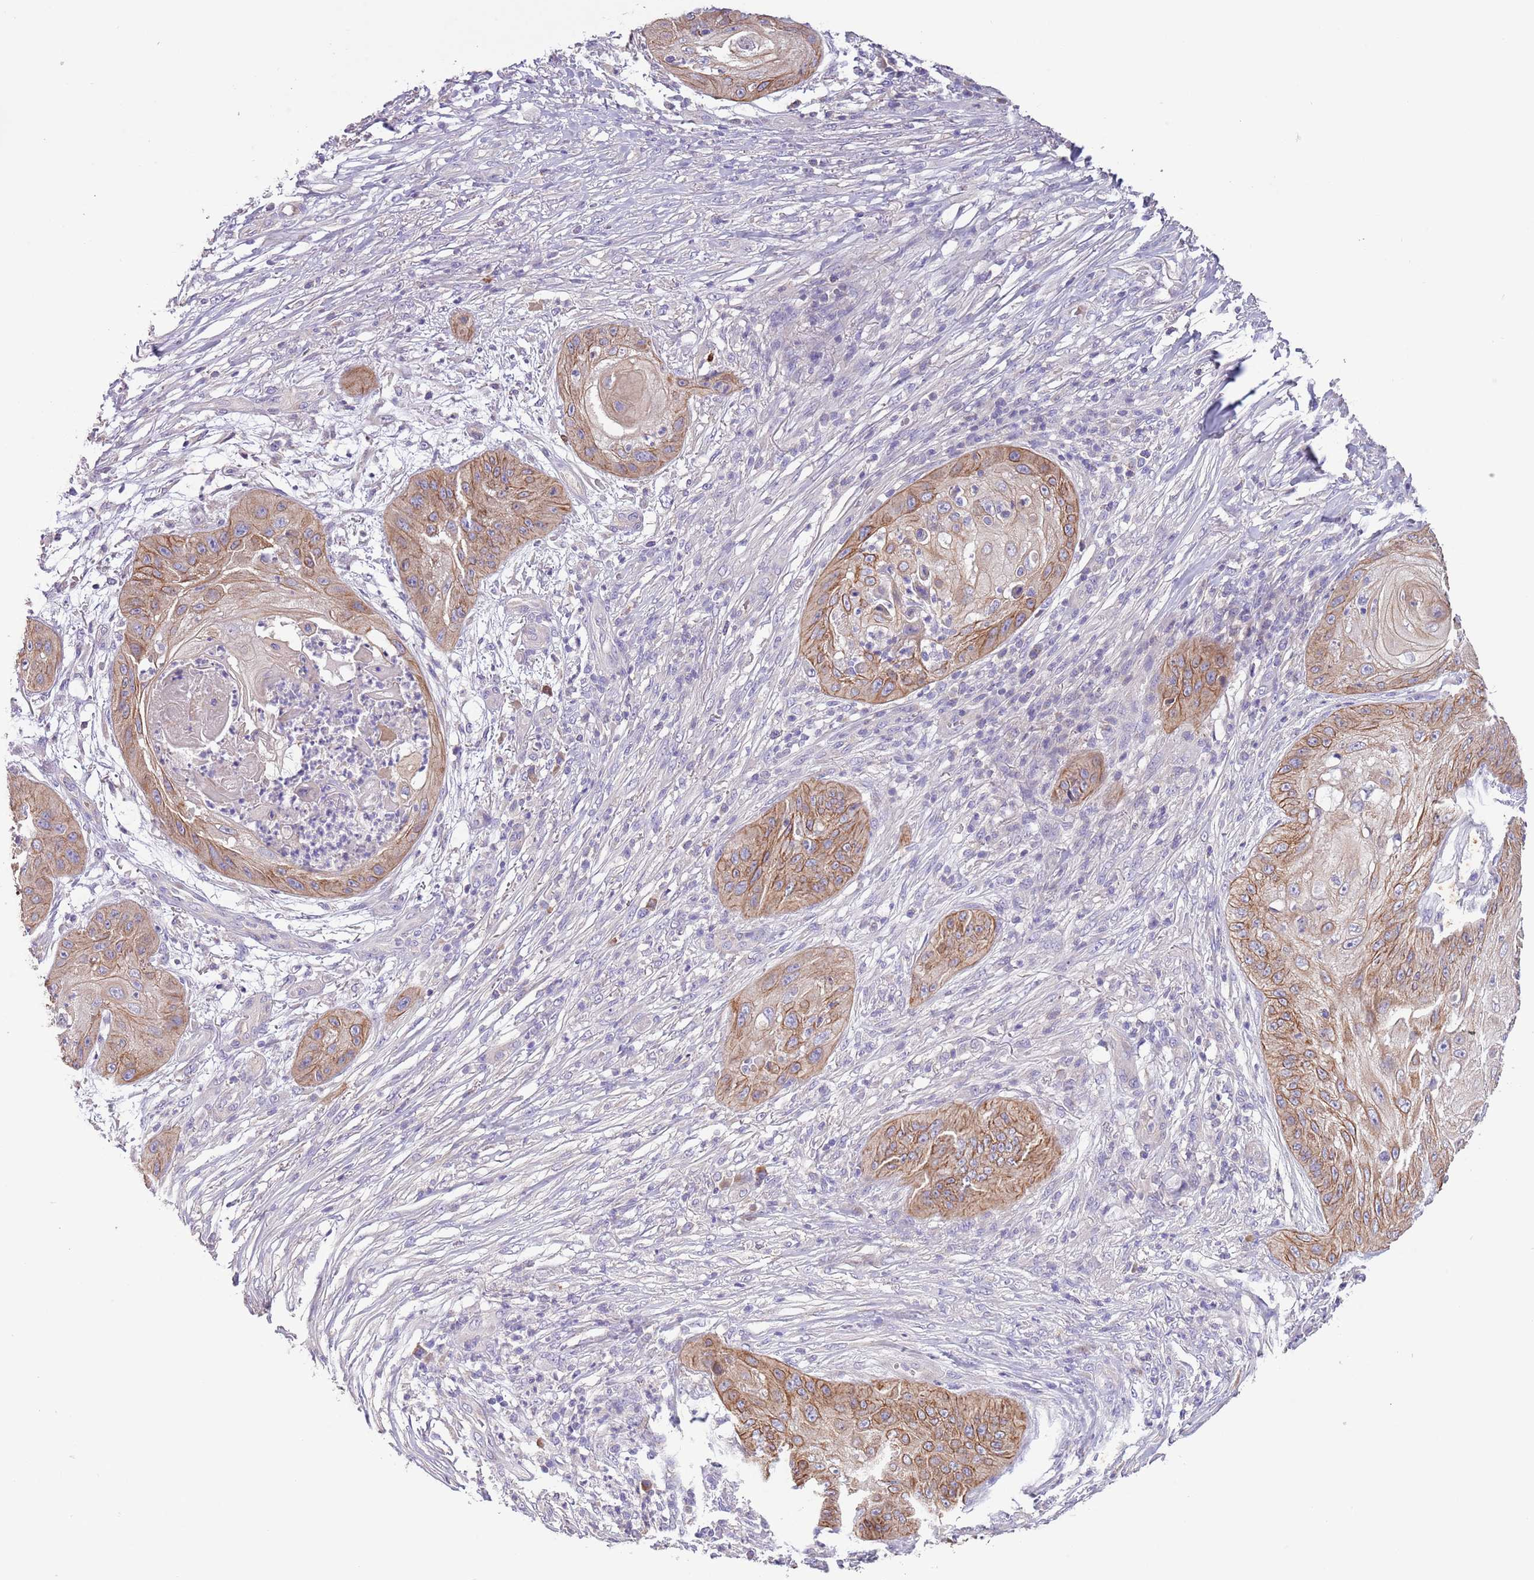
{"staining": {"intensity": "moderate", "quantity": "25%-75%", "location": "cytoplasmic/membranous"}, "tissue": "skin cancer", "cell_type": "Tumor cells", "image_type": "cancer", "snomed": [{"axis": "morphology", "description": "Squamous cell carcinoma, NOS"}, {"axis": "topography", "description": "Skin"}], "caption": "Immunohistochemical staining of skin squamous cell carcinoma shows moderate cytoplasmic/membranous protein staining in approximately 25%-75% of tumor cells. (DAB IHC with brightfield microscopy, high magnification).", "gene": "ZNF658", "patient": {"sex": "male", "age": 70}}